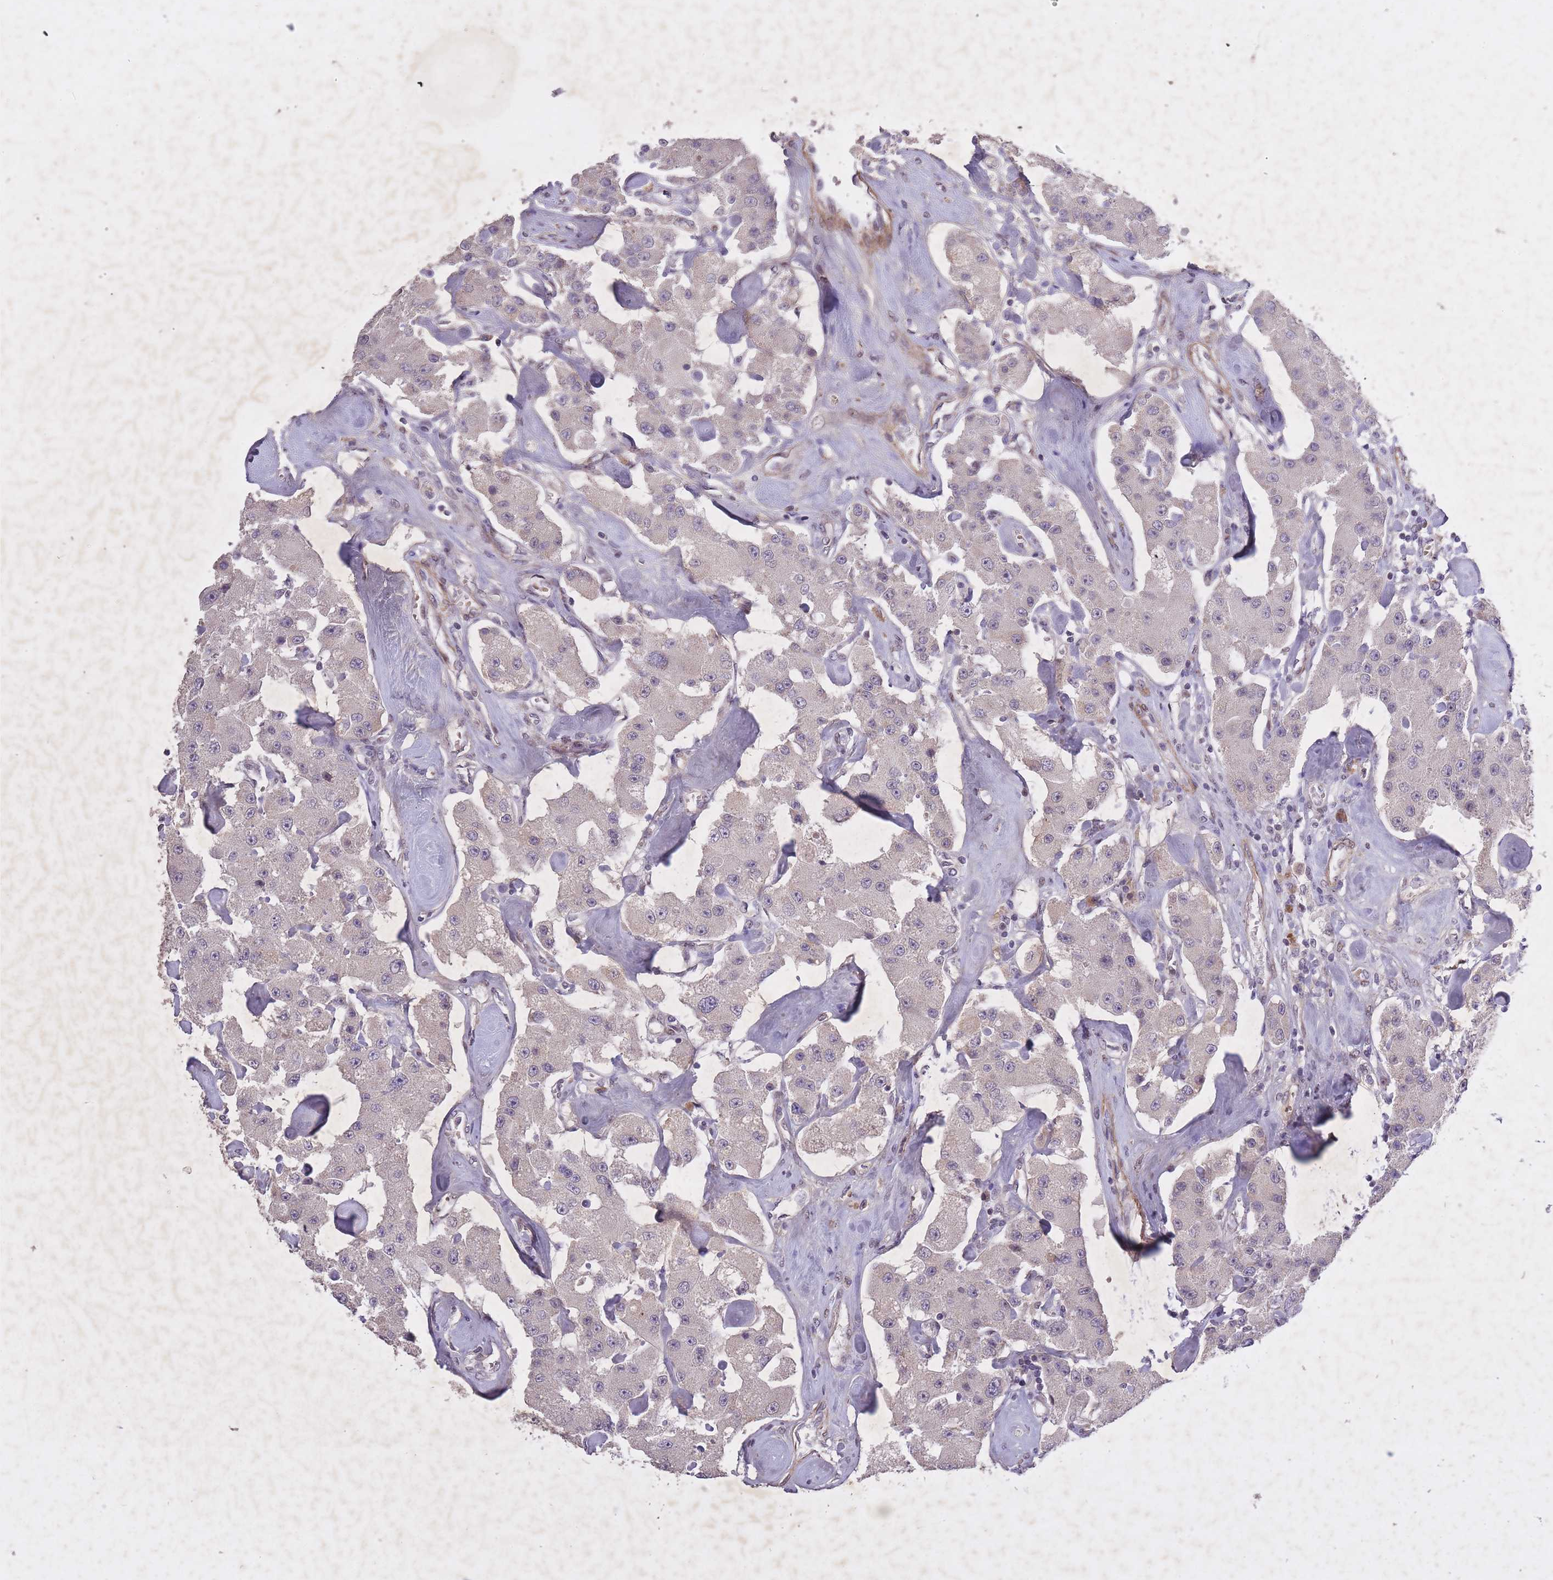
{"staining": {"intensity": "negative", "quantity": "none", "location": "none"}, "tissue": "carcinoid", "cell_type": "Tumor cells", "image_type": "cancer", "snomed": [{"axis": "morphology", "description": "Carcinoid, malignant, NOS"}, {"axis": "topography", "description": "Pancreas"}], "caption": "The histopathology image demonstrates no staining of tumor cells in carcinoid. Nuclei are stained in blue.", "gene": "CBX6", "patient": {"sex": "male", "age": 41}}